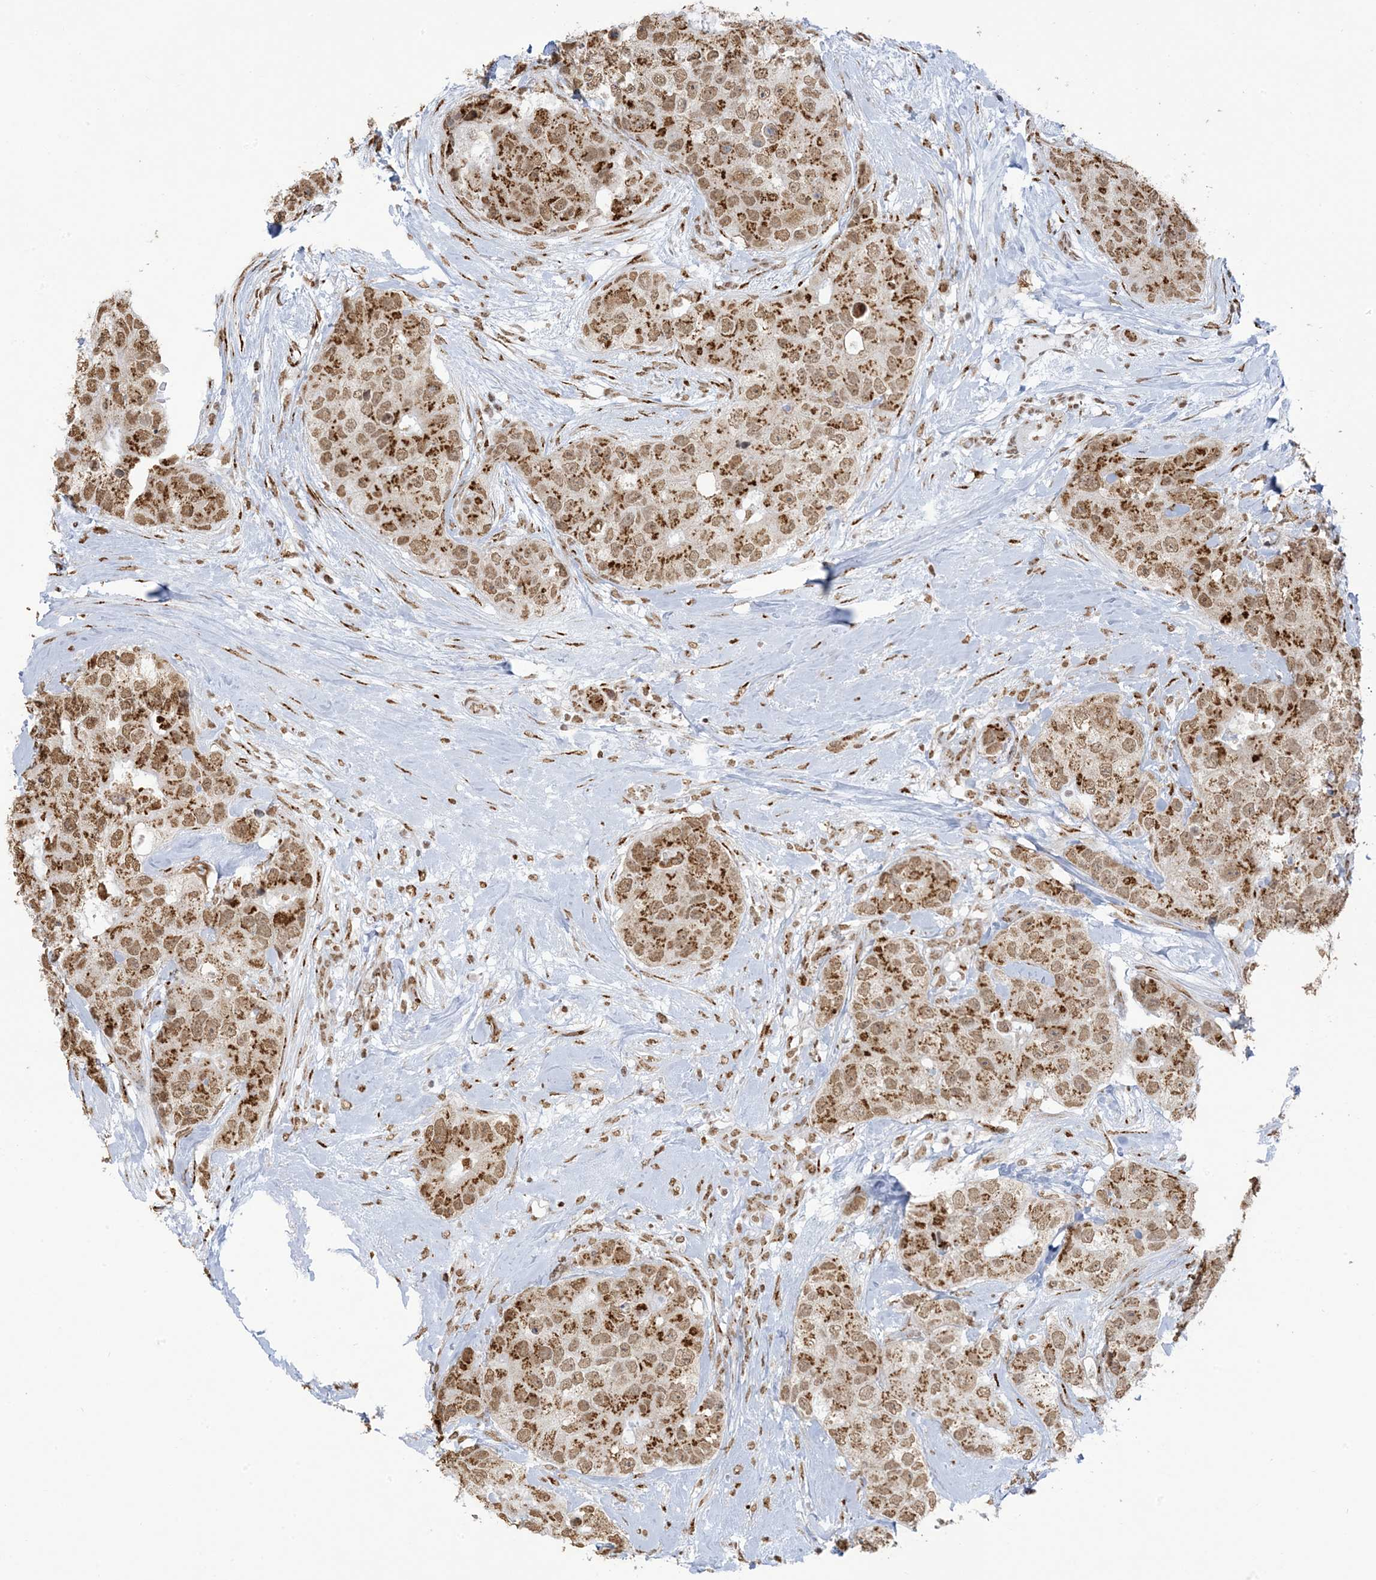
{"staining": {"intensity": "moderate", "quantity": ">75%", "location": "cytoplasmic/membranous,nuclear"}, "tissue": "breast cancer", "cell_type": "Tumor cells", "image_type": "cancer", "snomed": [{"axis": "morphology", "description": "Duct carcinoma"}, {"axis": "topography", "description": "Breast"}], "caption": "Immunohistochemistry photomicrograph of neoplastic tissue: human breast cancer (invasive ductal carcinoma) stained using immunohistochemistry (IHC) exhibits medium levels of moderate protein expression localized specifically in the cytoplasmic/membranous and nuclear of tumor cells, appearing as a cytoplasmic/membranous and nuclear brown color.", "gene": "GPR107", "patient": {"sex": "female", "age": 62}}